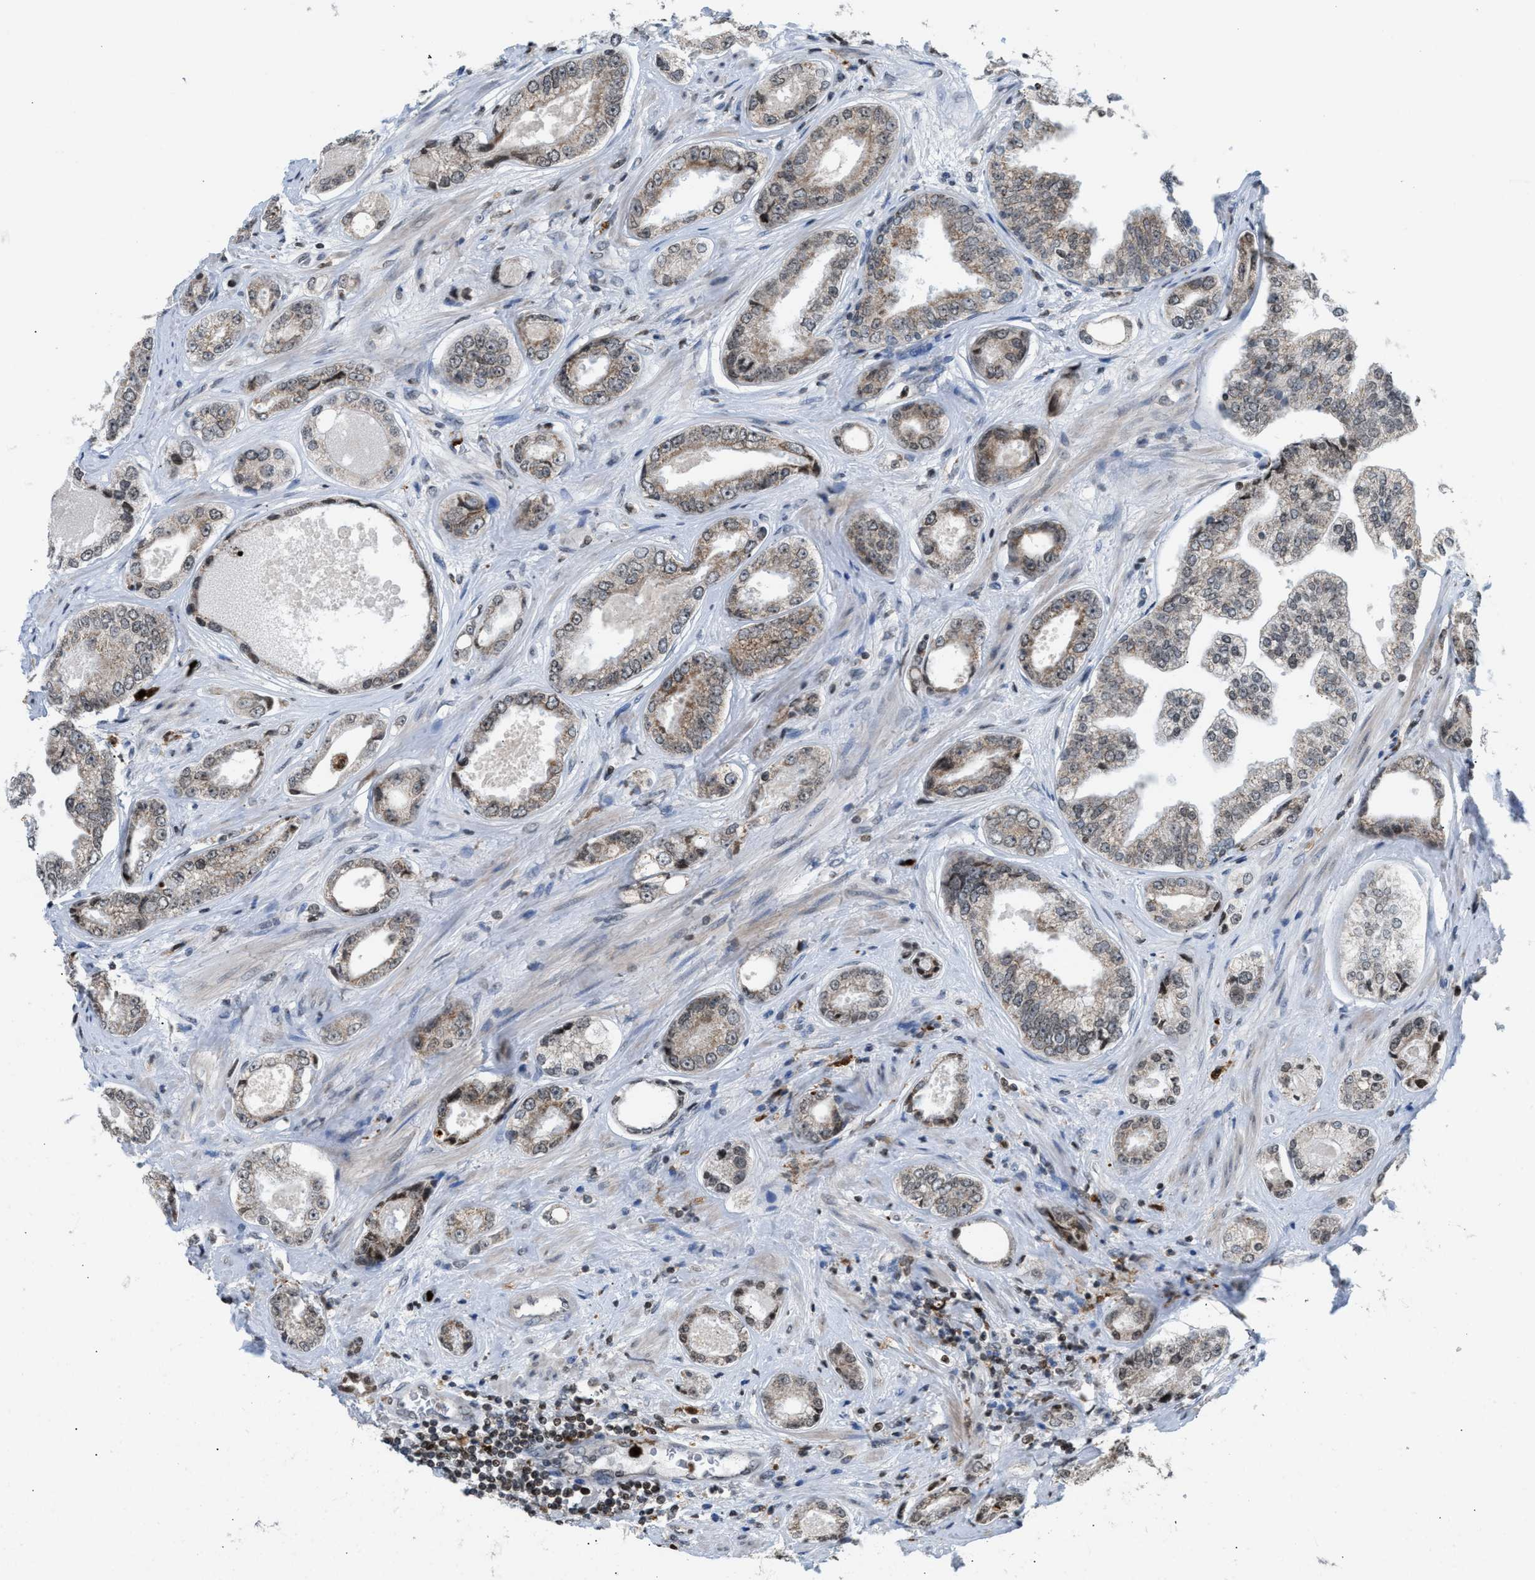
{"staining": {"intensity": "weak", "quantity": ">75%", "location": "cytoplasmic/membranous"}, "tissue": "prostate cancer", "cell_type": "Tumor cells", "image_type": "cancer", "snomed": [{"axis": "morphology", "description": "Adenocarcinoma, High grade"}, {"axis": "topography", "description": "Prostate"}], "caption": "Adenocarcinoma (high-grade) (prostate) tissue exhibits weak cytoplasmic/membranous staining in approximately >75% of tumor cells", "gene": "PRUNE2", "patient": {"sex": "male", "age": 61}}